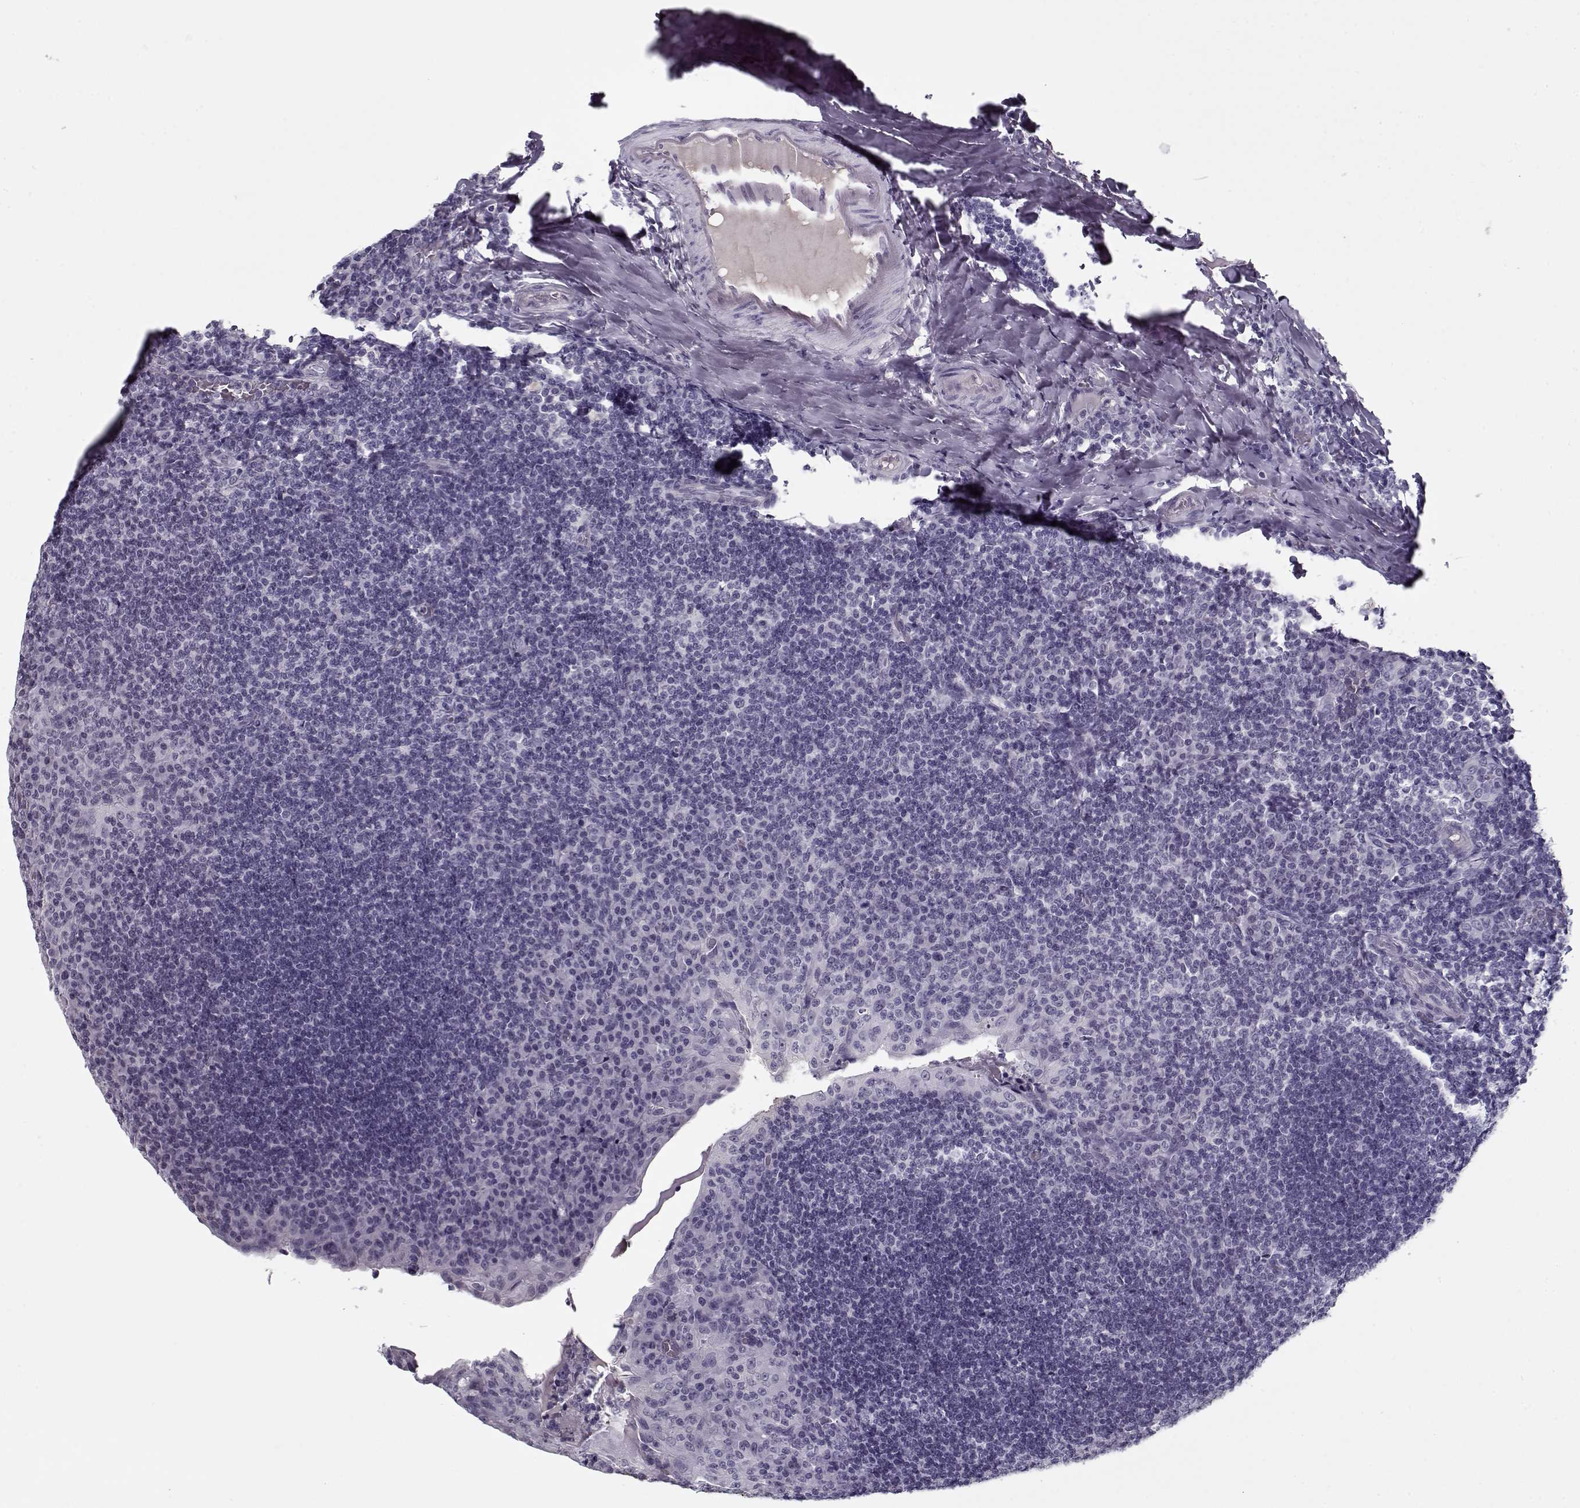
{"staining": {"intensity": "negative", "quantity": "none", "location": "none"}, "tissue": "tonsil", "cell_type": "Germinal center cells", "image_type": "normal", "snomed": [{"axis": "morphology", "description": "Normal tissue, NOS"}, {"axis": "topography", "description": "Tonsil"}], "caption": "Immunohistochemistry (IHC) of normal human tonsil displays no staining in germinal center cells. (DAB (3,3'-diaminobenzidine) immunohistochemistry with hematoxylin counter stain).", "gene": "SPACA9", "patient": {"sex": "male", "age": 17}}